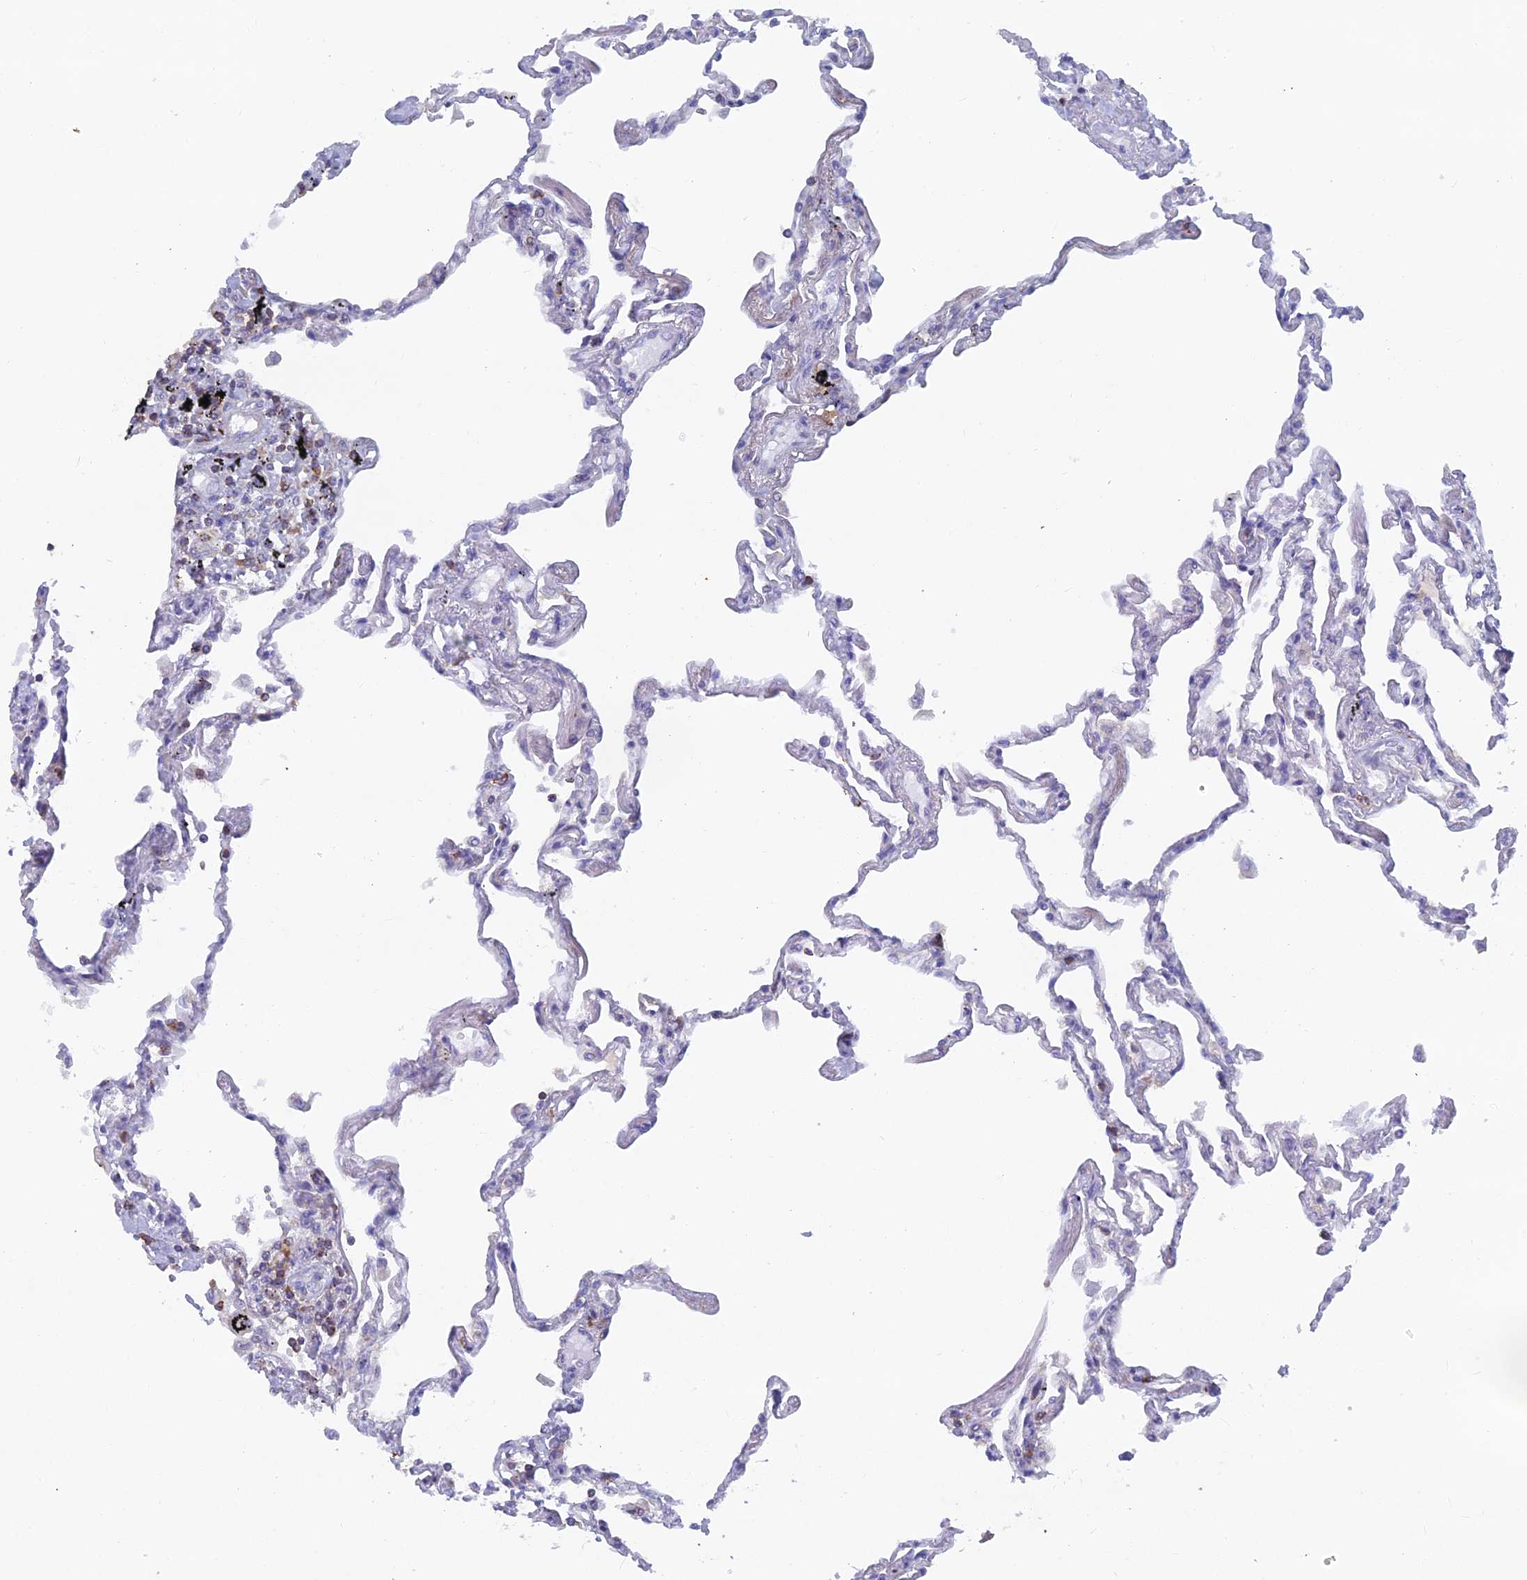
{"staining": {"intensity": "negative", "quantity": "none", "location": "none"}, "tissue": "lung", "cell_type": "Alveolar cells", "image_type": "normal", "snomed": [{"axis": "morphology", "description": "Normal tissue, NOS"}, {"axis": "topography", "description": "Lung"}], "caption": "Immunohistochemistry image of unremarkable human lung stained for a protein (brown), which reveals no expression in alveolar cells.", "gene": "ABI3BP", "patient": {"sex": "female", "age": 67}}